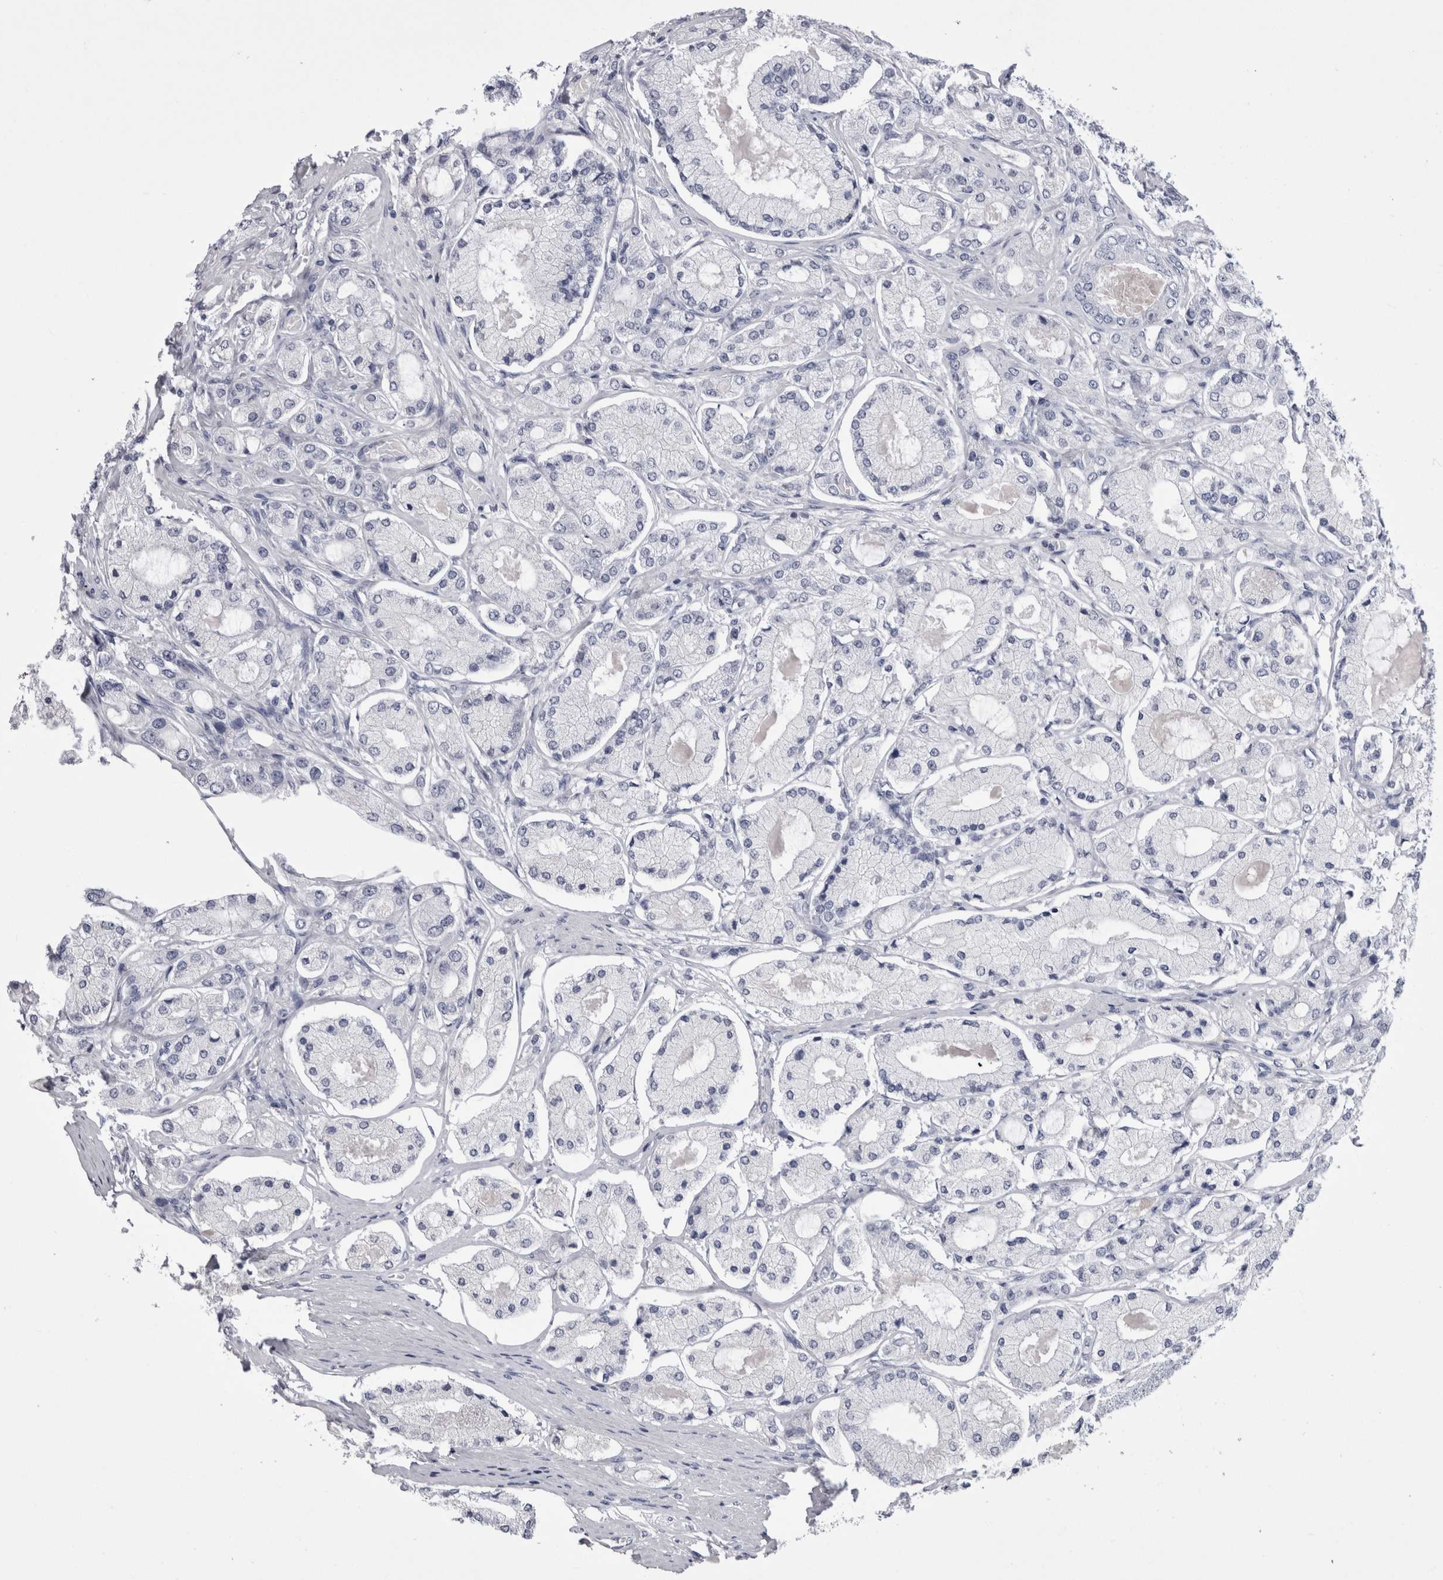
{"staining": {"intensity": "negative", "quantity": "none", "location": "none"}, "tissue": "prostate cancer", "cell_type": "Tumor cells", "image_type": "cancer", "snomed": [{"axis": "morphology", "description": "Adenocarcinoma, High grade"}, {"axis": "topography", "description": "Prostate"}], "caption": "Adenocarcinoma (high-grade) (prostate) was stained to show a protein in brown. There is no significant expression in tumor cells.", "gene": "CDHR5", "patient": {"sex": "male", "age": 65}}